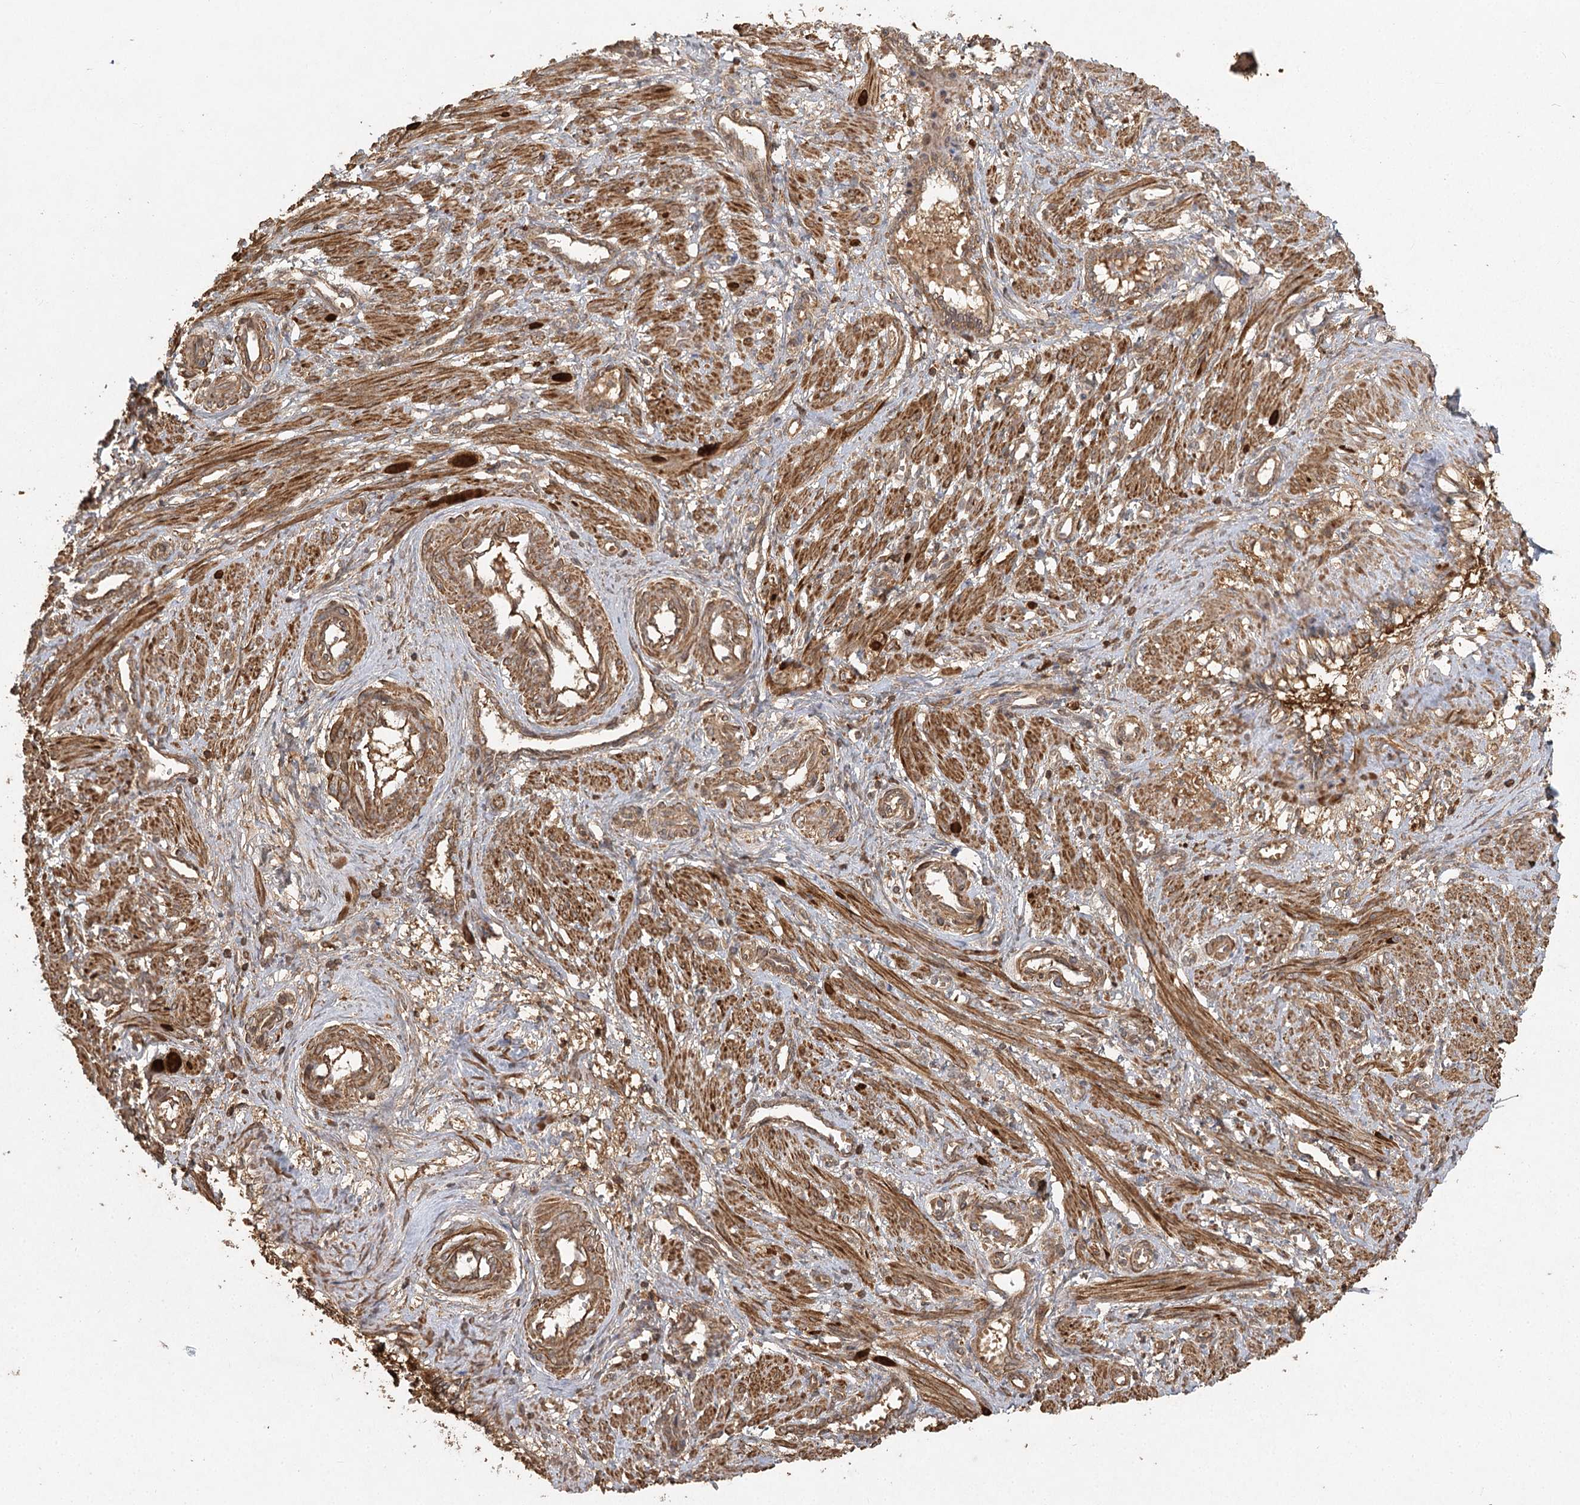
{"staining": {"intensity": "moderate", "quantity": ">75%", "location": "cytoplasmic/membranous"}, "tissue": "smooth muscle", "cell_type": "Smooth muscle cells", "image_type": "normal", "snomed": [{"axis": "morphology", "description": "Normal tissue, NOS"}, {"axis": "topography", "description": "Endometrium"}], "caption": "Immunohistochemistry staining of unremarkable smooth muscle, which displays medium levels of moderate cytoplasmic/membranous expression in approximately >75% of smooth muscle cells indicating moderate cytoplasmic/membranous protein staining. The staining was performed using DAB (3,3'-diaminobenzidine) (brown) for protein detection and nuclei were counterstained in hematoxylin (blue).", "gene": "ARL13A", "patient": {"sex": "female", "age": 33}}